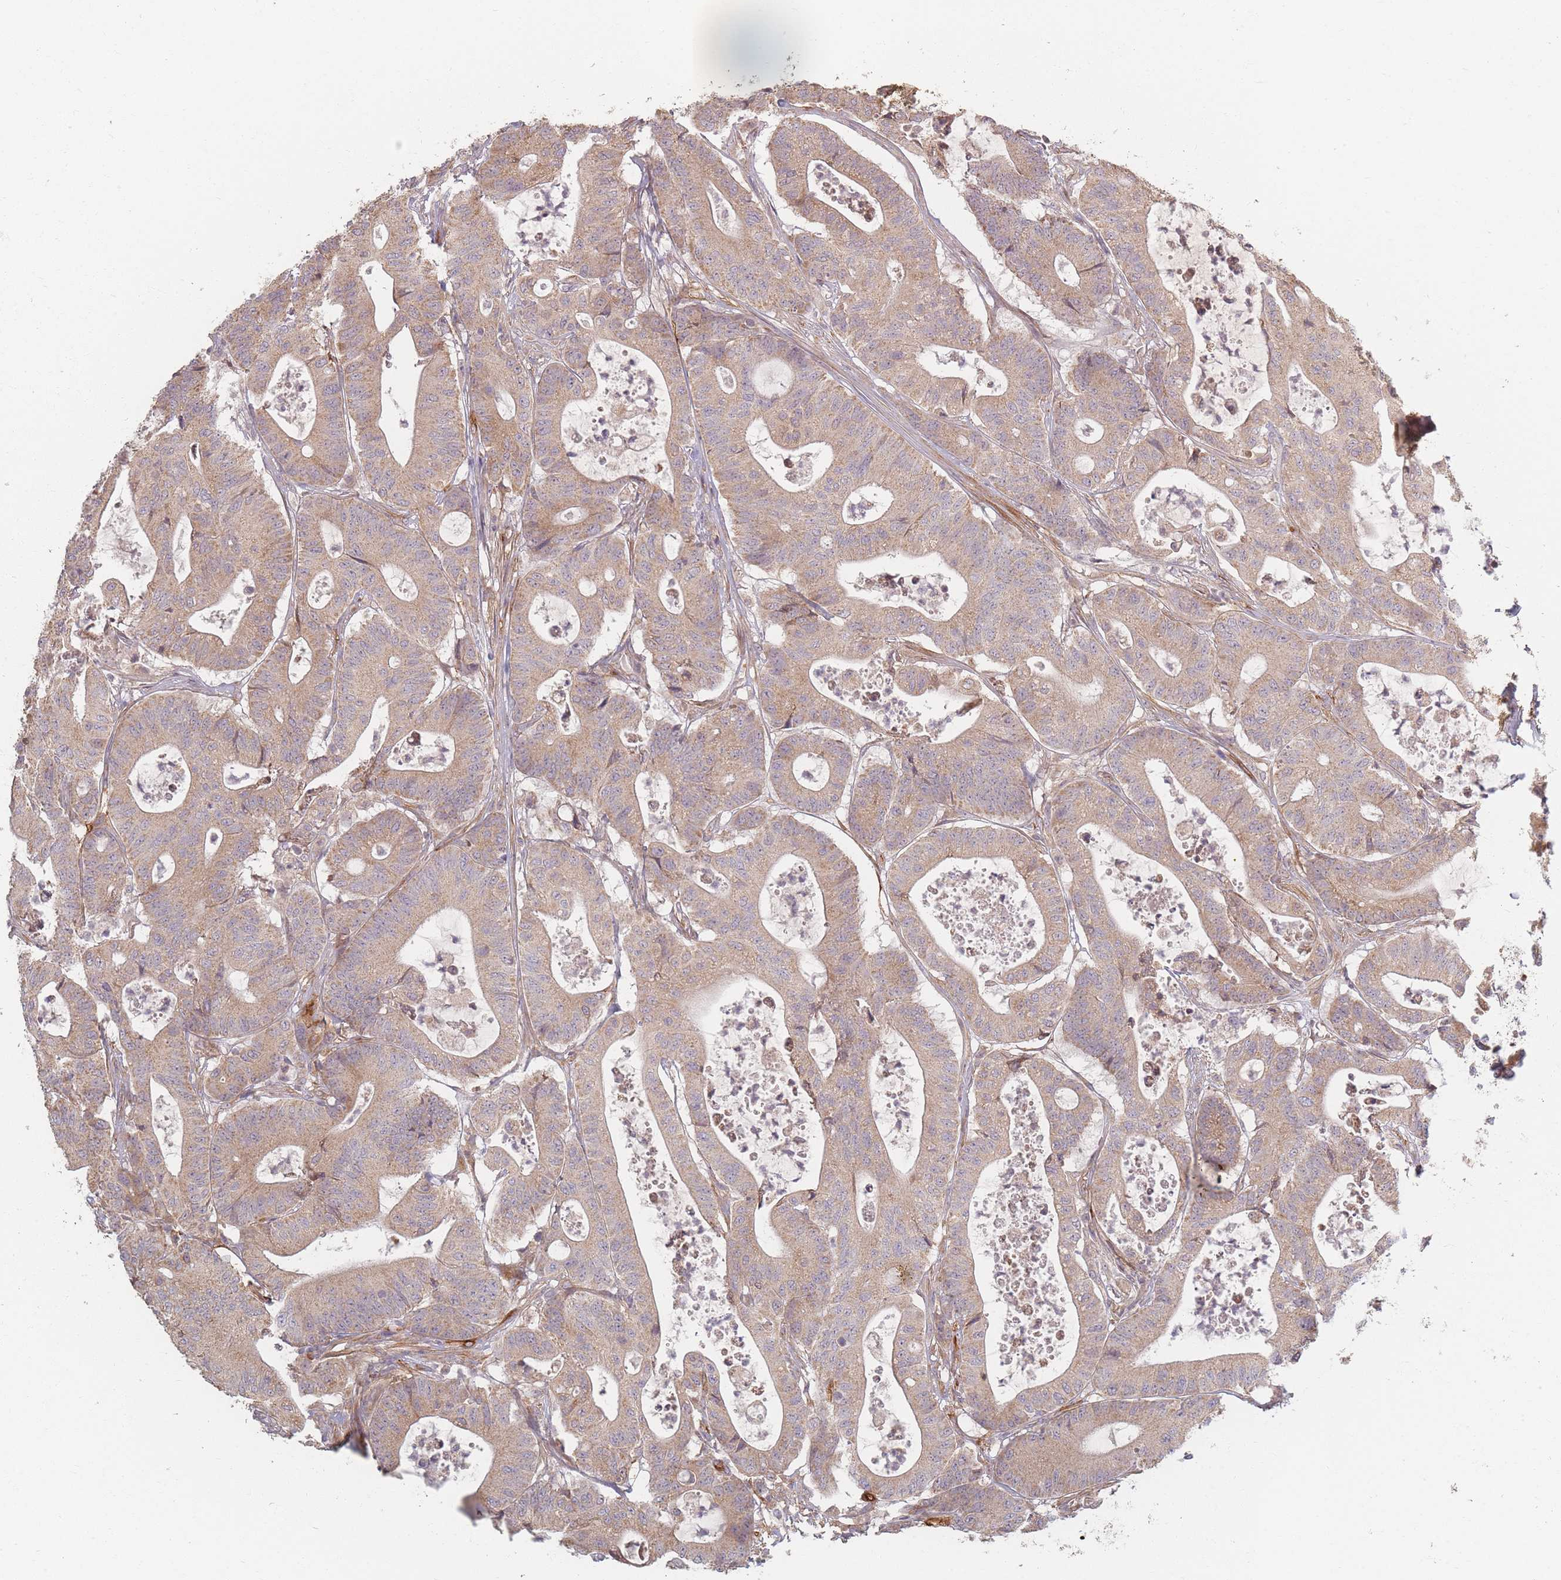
{"staining": {"intensity": "moderate", "quantity": "25%-75%", "location": "cytoplasmic/membranous"}, "tissue": "colorectal cancer", "cell_type": "Tumor cells", "image_type": "cancer", "snomed": [{"axis": "morphology", "description": "Adenocarcinoma, NOS"}, {"axis": "topography", "description": "Colon"}], "caption": "Immunohistochemical staining of colorectal adenocarcinoma reveals medium levels of moderate cytoplasmic/membranous protein expression in about 25%-75% of tumor cells.", "gene": "MRPS6", "patient": {"sex": "female", "age": 84}}